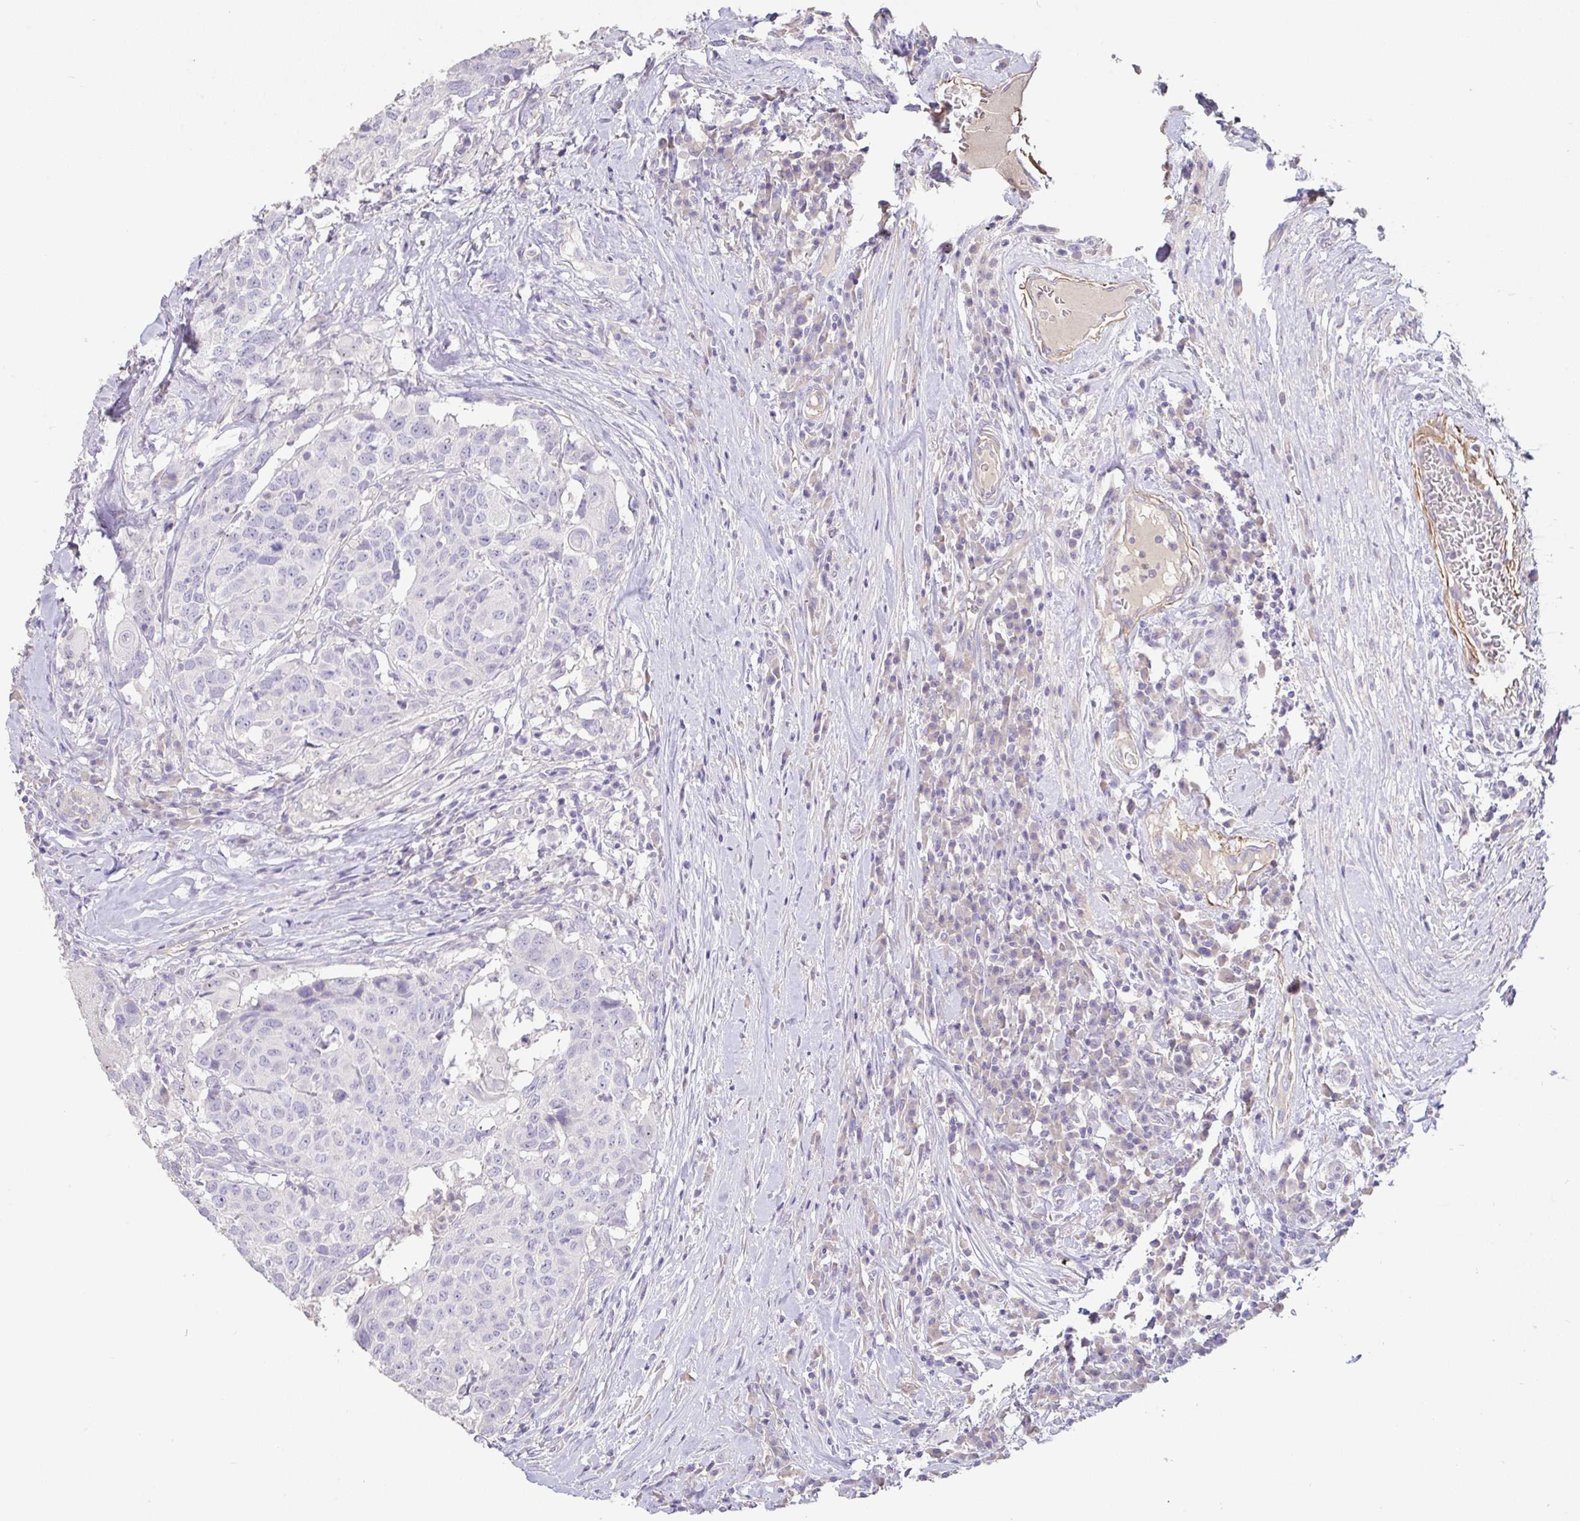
{"staining": {"intensity": "negative", "quantity": "none", "location": "none"}, "tissue": "head and neck cancer", "cell_type": "Tumor cells", "image_type": "cancer", "snomed": [{"axis": "morphology", "description": "Normal tissue, NOS"}, {"axis": "morphology", "description": "Squamous cell carcinoma, NOS"}, {"axis": "topography", "description": "Skeletal muscle"}, {"axis": "topography", "description": "Vascular tissue"}, {"axis": "topography", "description": "Peripheral nerve tissue"}, {"axis": "topography", "description": "Head-Neck"}], "caption": "Immunohistochemistry image of neoplastic tissue: squamous cell carcinoma (head and neck) stained with DAB reveals no significant protein expression in tumor cells.", "gene": "PYGM", "patient": {"sex": "male", "age": 66}}